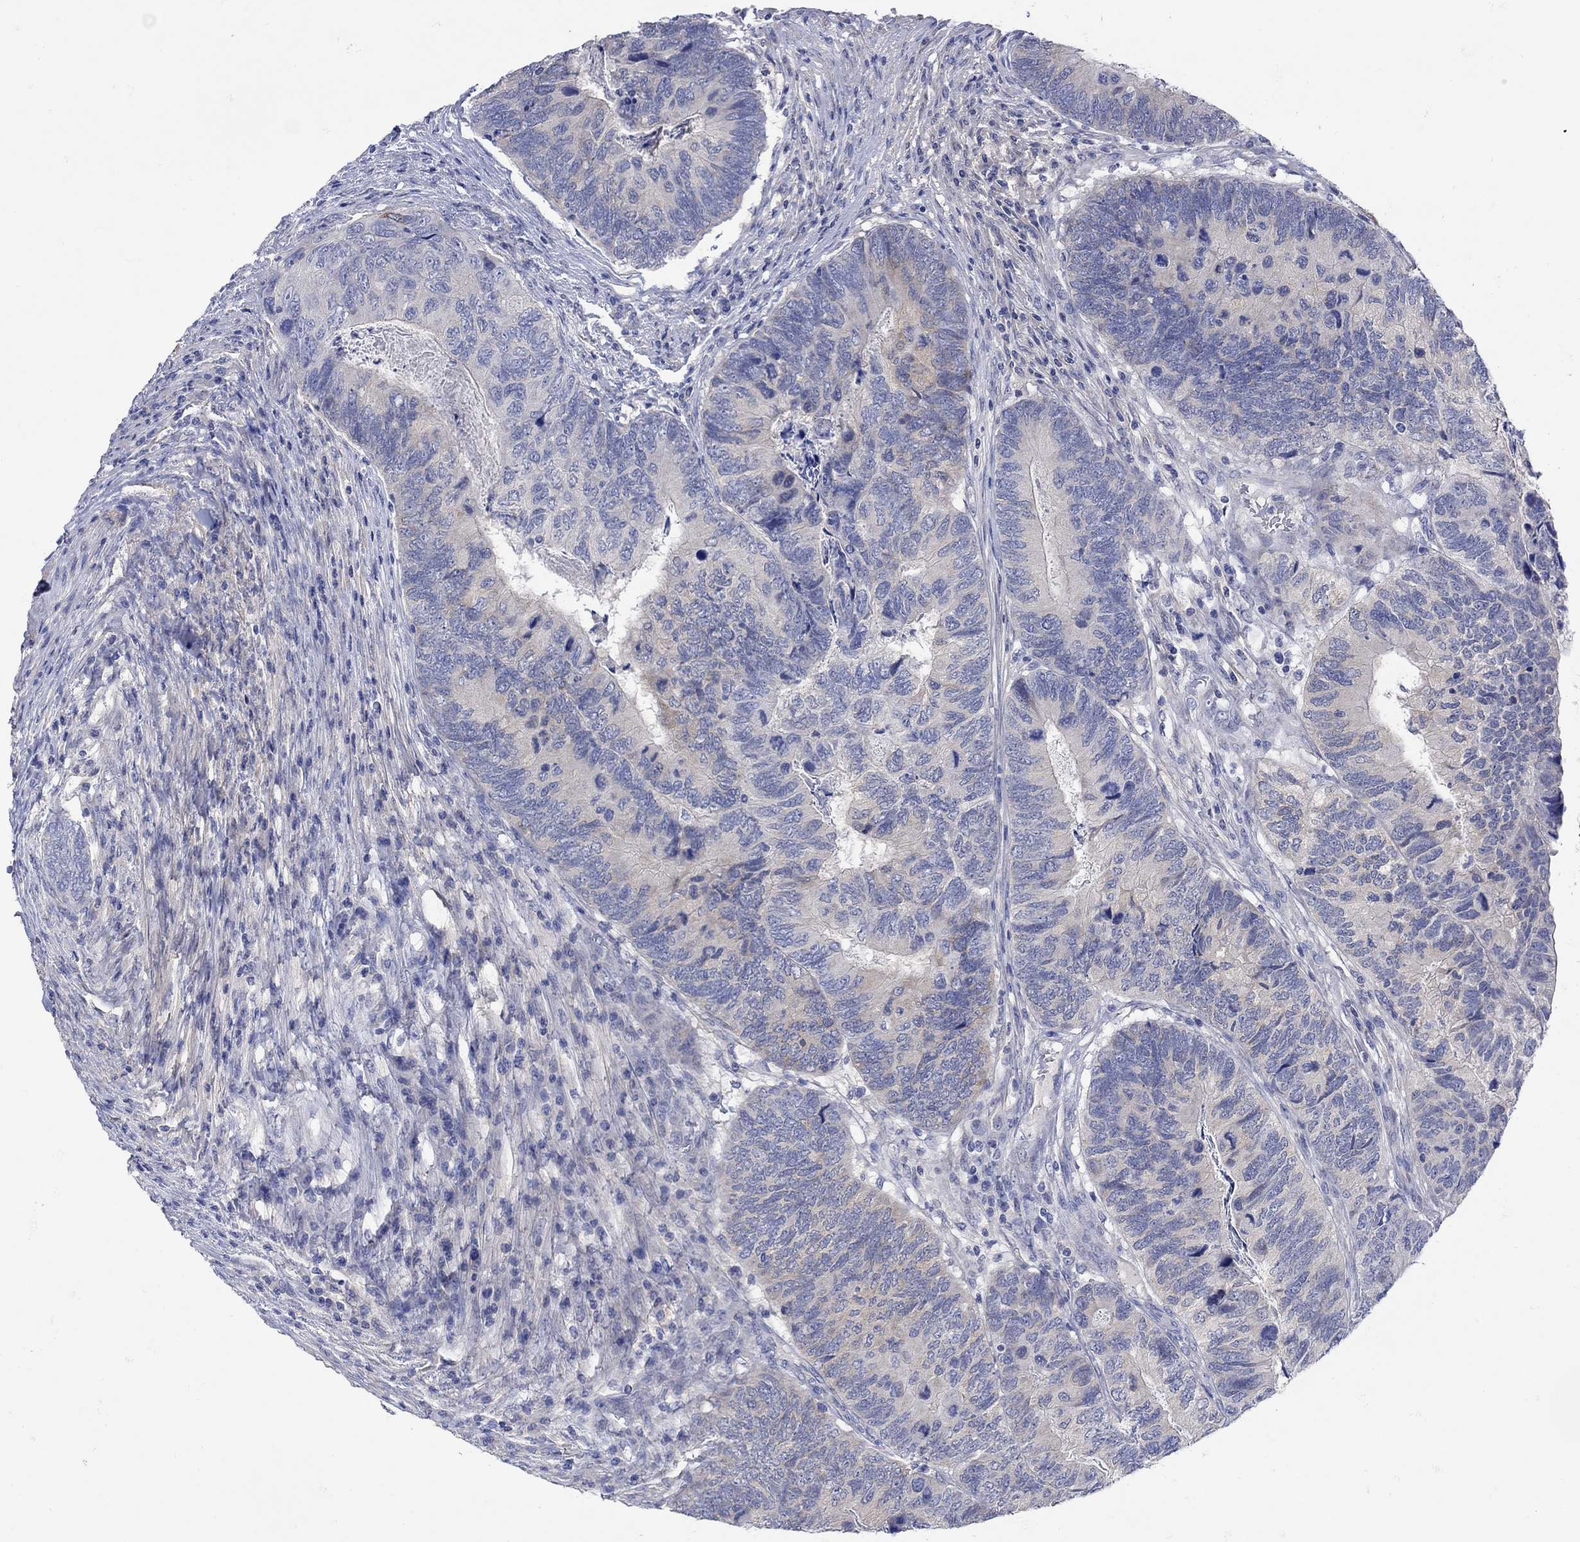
{"staining": {"intensity": "negative", "quantity": "none", "location": "none"}, "tissue": "colorectal cancer", "cell_type": "Tumor cells", "image_type": "cancer", "snomed": [{"axis": "morphology", "description": "Adenocarcinoma, NOS"}, {"axis": "topography", "description": "Colon"}], "caption": "Immunohistochemical staining of human colorectal cancer (adenocarcinoma) reveals no significant positivity in tumor cells.", "gene": "MSI1", "patient": {"sex": "female", "age": 67}}